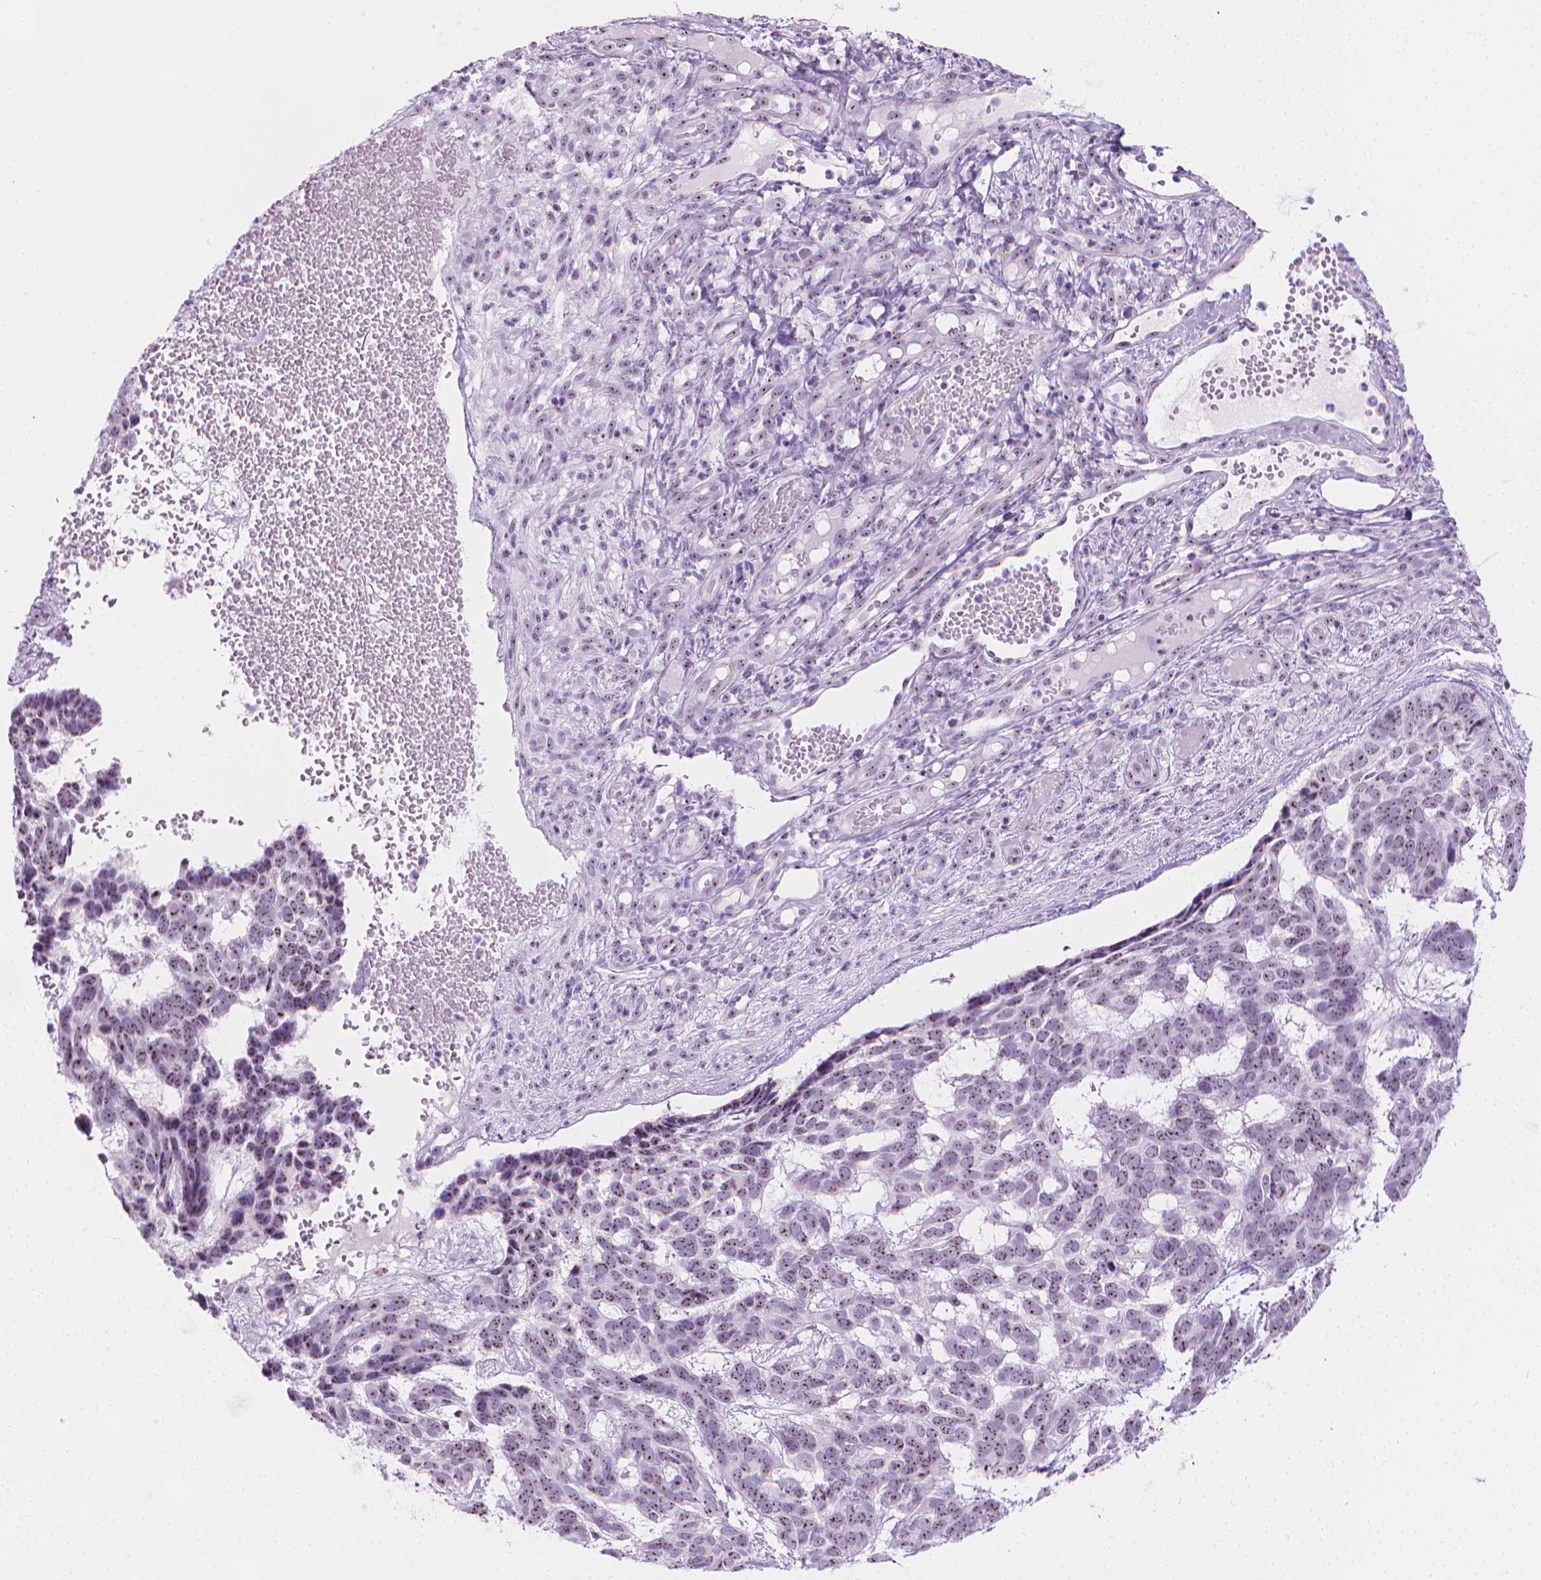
{"staining": {"intensity": "moderate", "quantity": "25%-75%", "location": "nuclear"}, "tissue": "skin cancer", "cell_type": "Tumor cells", "image_type": "cancer", "snomed": [{"axis": "morphology", "description": "Basal cell carcinoma"}, {"axis": "topography", "description": "Skin"}], "caption": "A brown stain shows moderate nuclear staining of a protein in human skin cancer (basal cell carcinoma) tumor cells. (Stains: DAB (3,3'-diaminobenzidine) in brown, nuclei in blue, Microscopy: brightfield microscopy at high magnification).", "gene": "NOL7", "patient": {"sex": "male", "age": 78}}